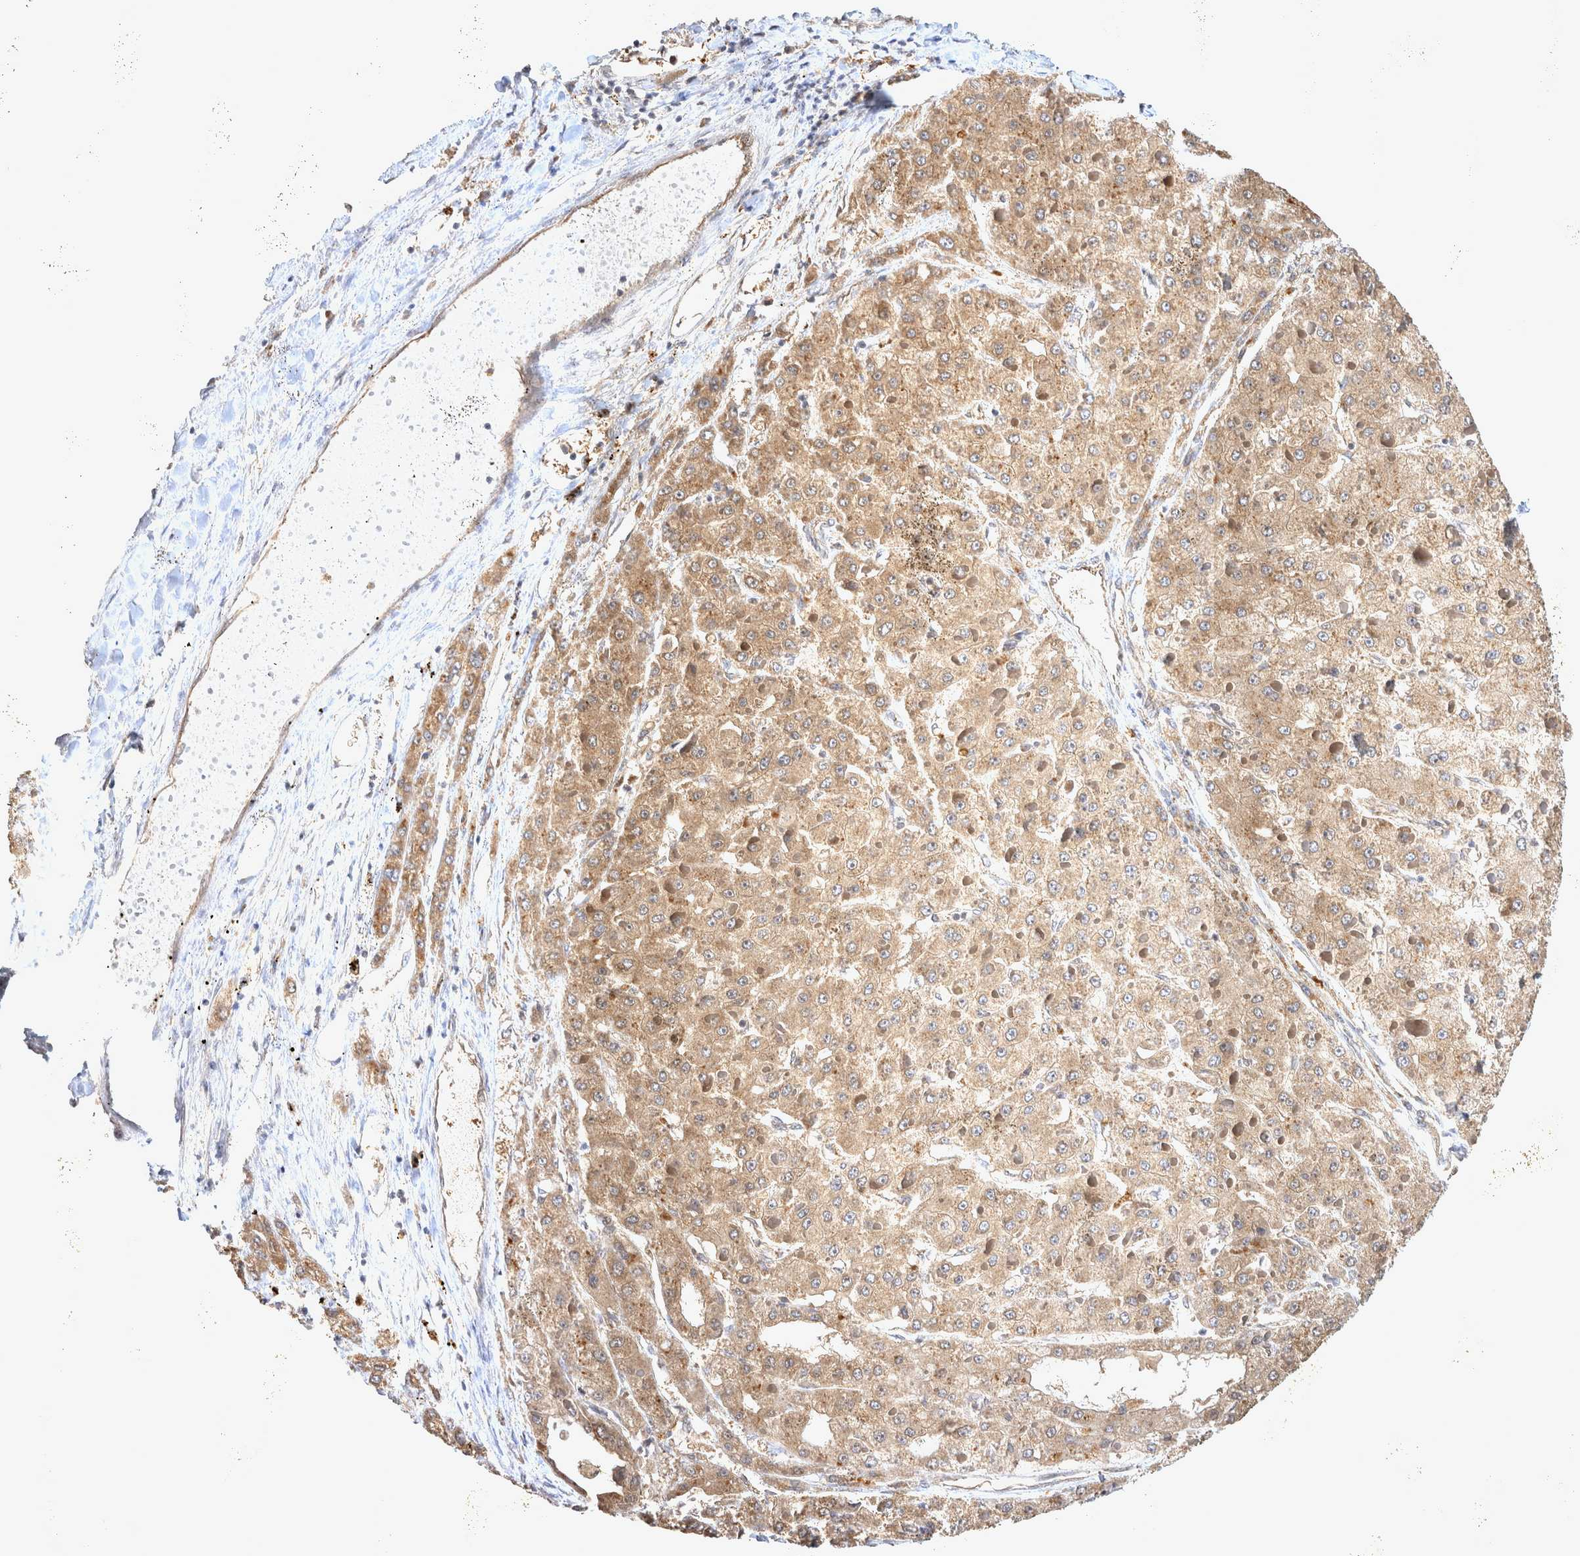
{"staining": {"intensity": "weak", "quantity": ">75%", "location": "cytoplasmic/membranous"}, "tissue": "liver cancer", "cell_type": "Tumor cells", "image_type": "cancer", "snomed": [{"axis": "morphology", "description": "Carcinoma, Hepatocellular, NOS"}, {"axis": "topography", "description": "Liver"}], "caption": "Immunohistochemistry (IHC) (DAB) staining of human liver cancer reveals weak cytoplasmic/membranous protein expression in about >75% of tumor cells.", "gene": "ATXN2", "patient": {"sex": "female", "age": 73}}